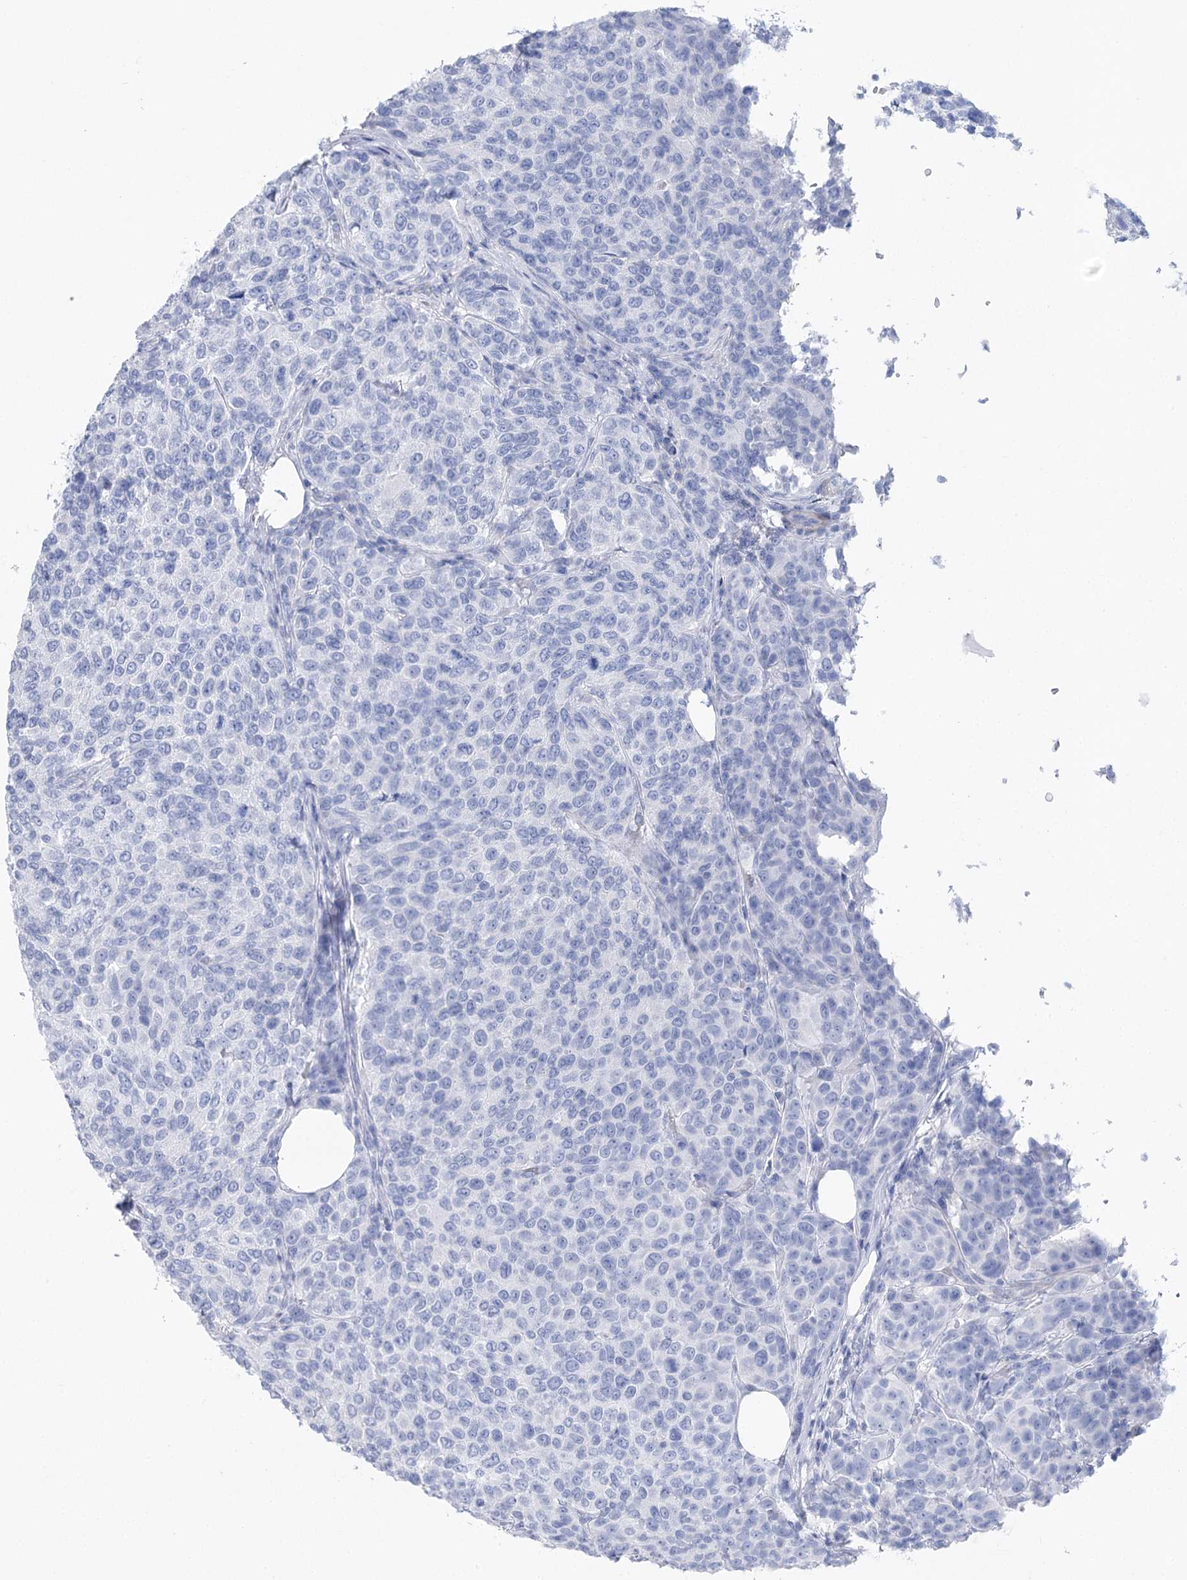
{"staining": {"intensity": "negative", "quantity": "none", "location": "none"}, "tissue": "breast cancer", "cell_type": "Tumor cells", "image_type": "cancer", "snomed": [{"axis": "morphology", "description": "Duct carcinoma"}, {"axis": "topography", "description": "Breast"}], "caption": "Immunohistochemistry of infiltrating ductal carcinoma (breast) reveals no positivity in tumor cells.", "gene": "CSN3", "patient": {"sex": "female", "age": 55}}